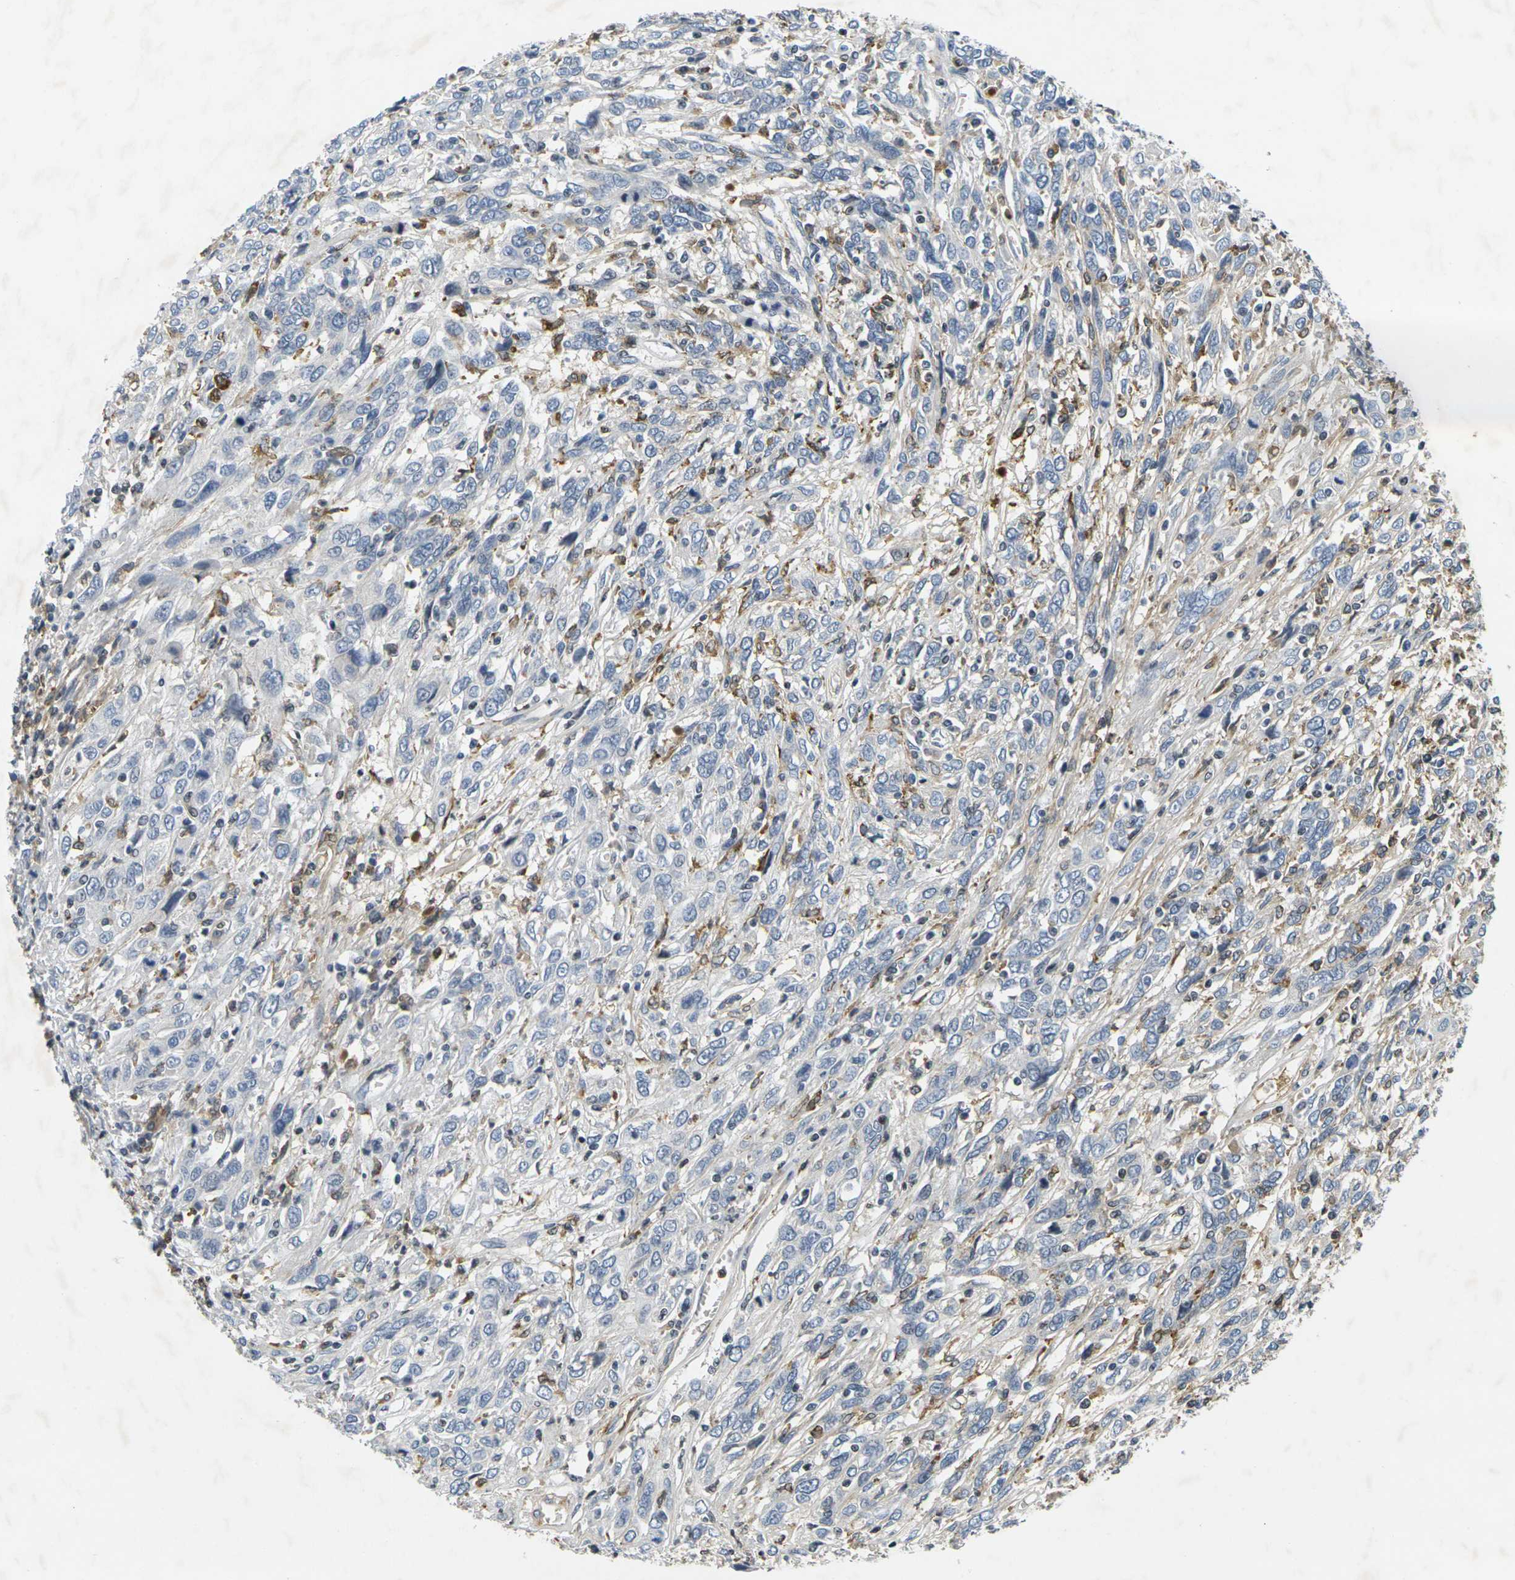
{"staining": {"intensity": "negative", "quantity": "none", "location": "none"}, "tissue": "cervical cancer", "cell_type": "Tumor cells", "image_type": "cancer", "snomed": [{"axis": "morphology", "description": "Squamous cell carcinoma, NOS"}, {"axis": "topography", "description": "Cervix"}], "caption": "A high-resolution photomicrograph shows immunohistochemistry staining of cervical squamous cell carcinoma, which displays no significant expression in tumor cells.", "gene": "C1QC", "patient": {"sex": "female", "age": 46}}